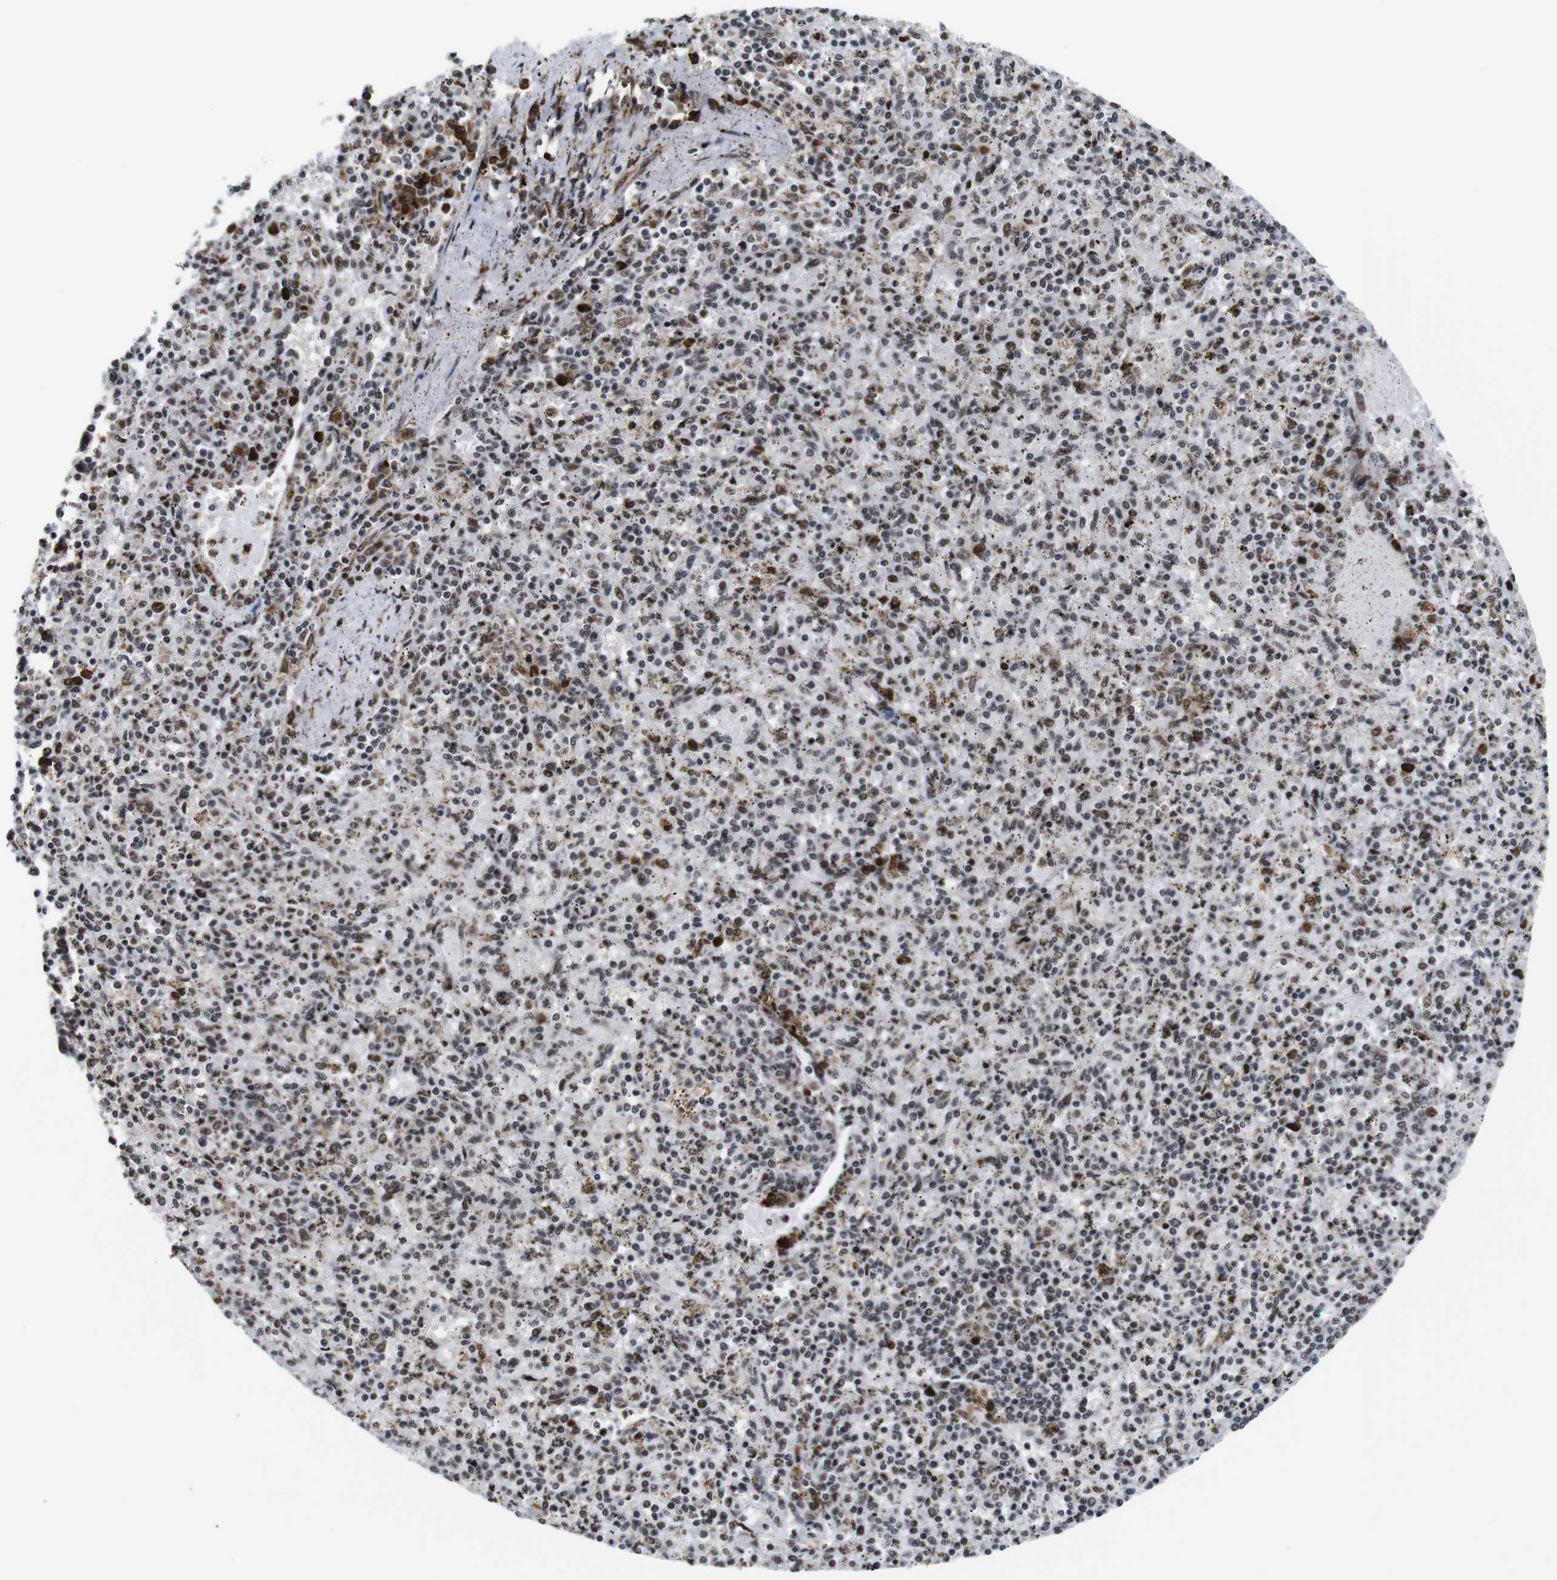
{"staining": {"intensity": "moderate", "quantity": "25%-75%", "location": "nuclear"}, "tissue": "spleen", "cell_type": "Cells in red pulp", "image_type": "normal", "snomed": [{"axis": "morphology", "description": "Normal tissue, NOS"}, {"axis": "topography", "description": "Spleen"}], "caption": "Moderate nuclear protein positivity is appreciated in approximately 25%-75% of cells in red pulp in spleen.", "gene": "EIF4G1", "patient": {"sex": "male", "age": 72}}